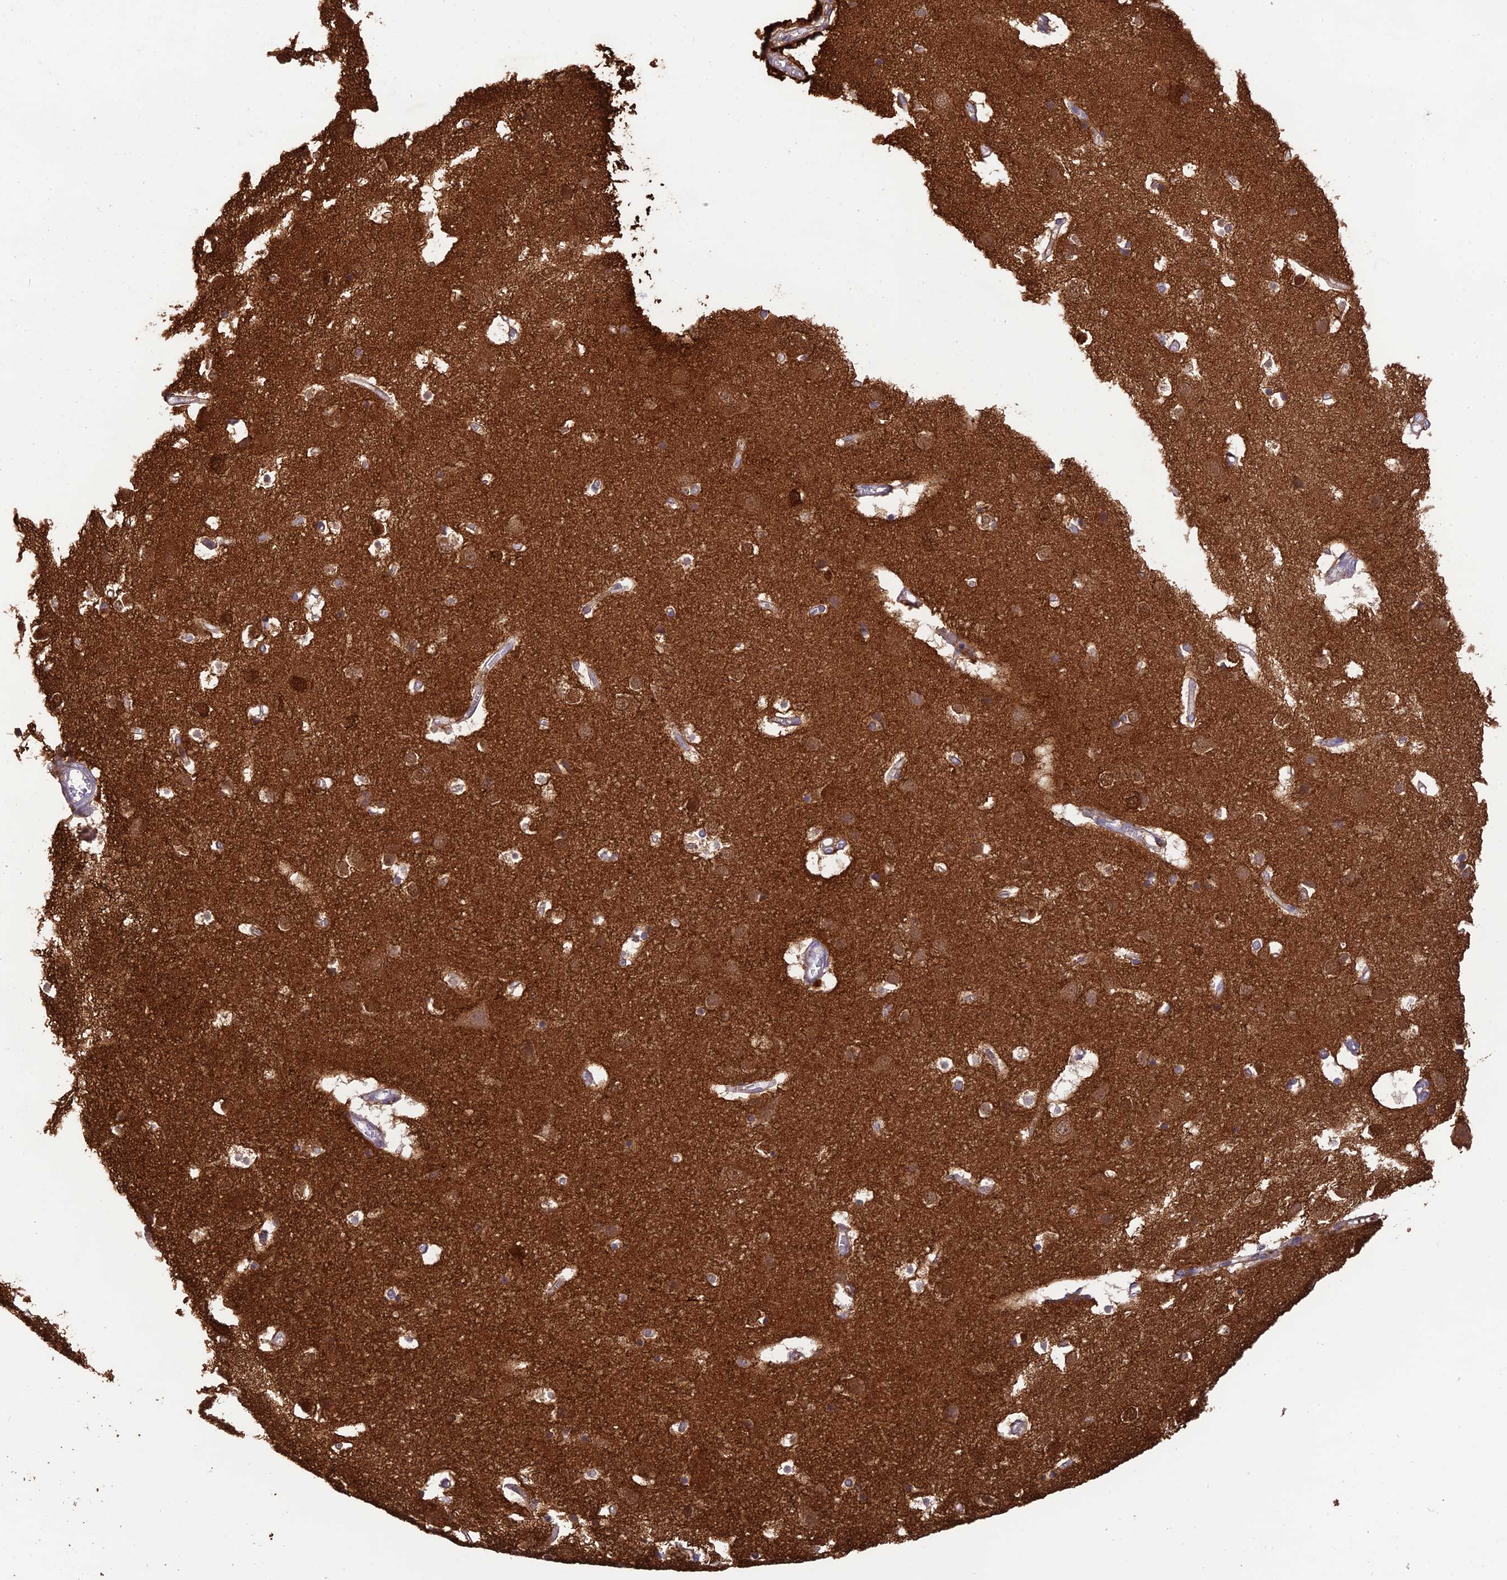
{"staining": {"intensity": "negative", "quantity": "none", "location": "none"}, "tissue": "cerebral cortex", "cell_type": "Endothelial cells", "image_type": "normal", "snomed": [{"axis": "morphology", "description": "Normal tissue, NOS"}, {"axis": "topography", "description": "Cerebral cortex"}], "caption": "Immunohistochemical staining of benign human cerebral cortex demonstrates no significant staining in endothelial cells.", "gene": "XPO7", "patient": {"sex": "male", "age": 54}}